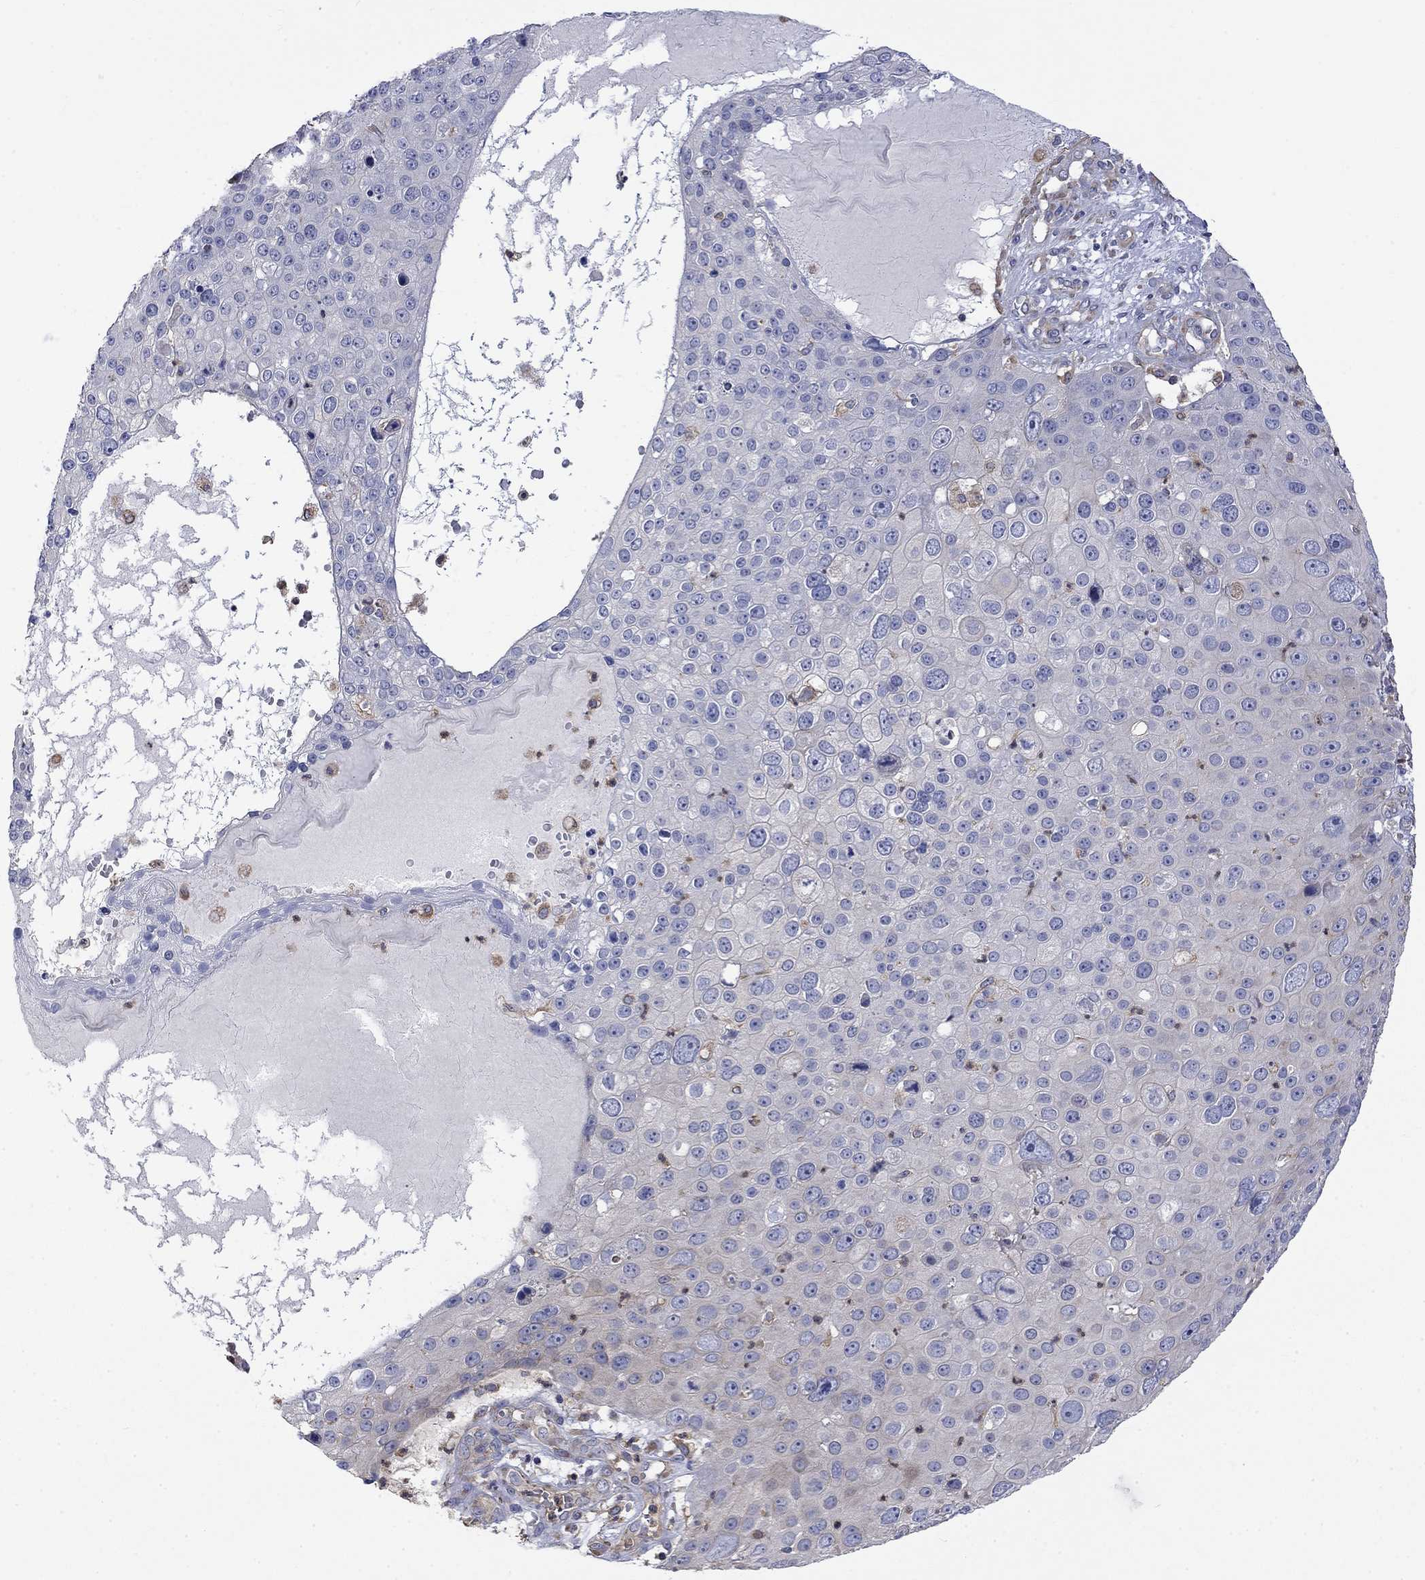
{"staining": {"intensity": "negative", "quantity": "none", "location": "none"}, "tissue": "skin cancer", "cell_type": "Tumor cells", "image_type": "cancer", "snomed": [{"axis": "morphology", "description": "Squamous cell carcinoma, NOS"}, {"axis": "topography", "description": "Skin"}], "caption": "Immunohistochemistry (IHC) image of skin cancer (squamous cell carcinoma) stained for a protein (brown), which exhibits no positivity in tumor cells. The staining was performed using DAB (3,3'-diaminobenzidine) to visualize the protein expression in brown, while the nuclei were stained in blue with hematoxylin (Magnification: 20x).", "gene": "CAMKK2", "patient": {"sex": "male", "age": 71}}